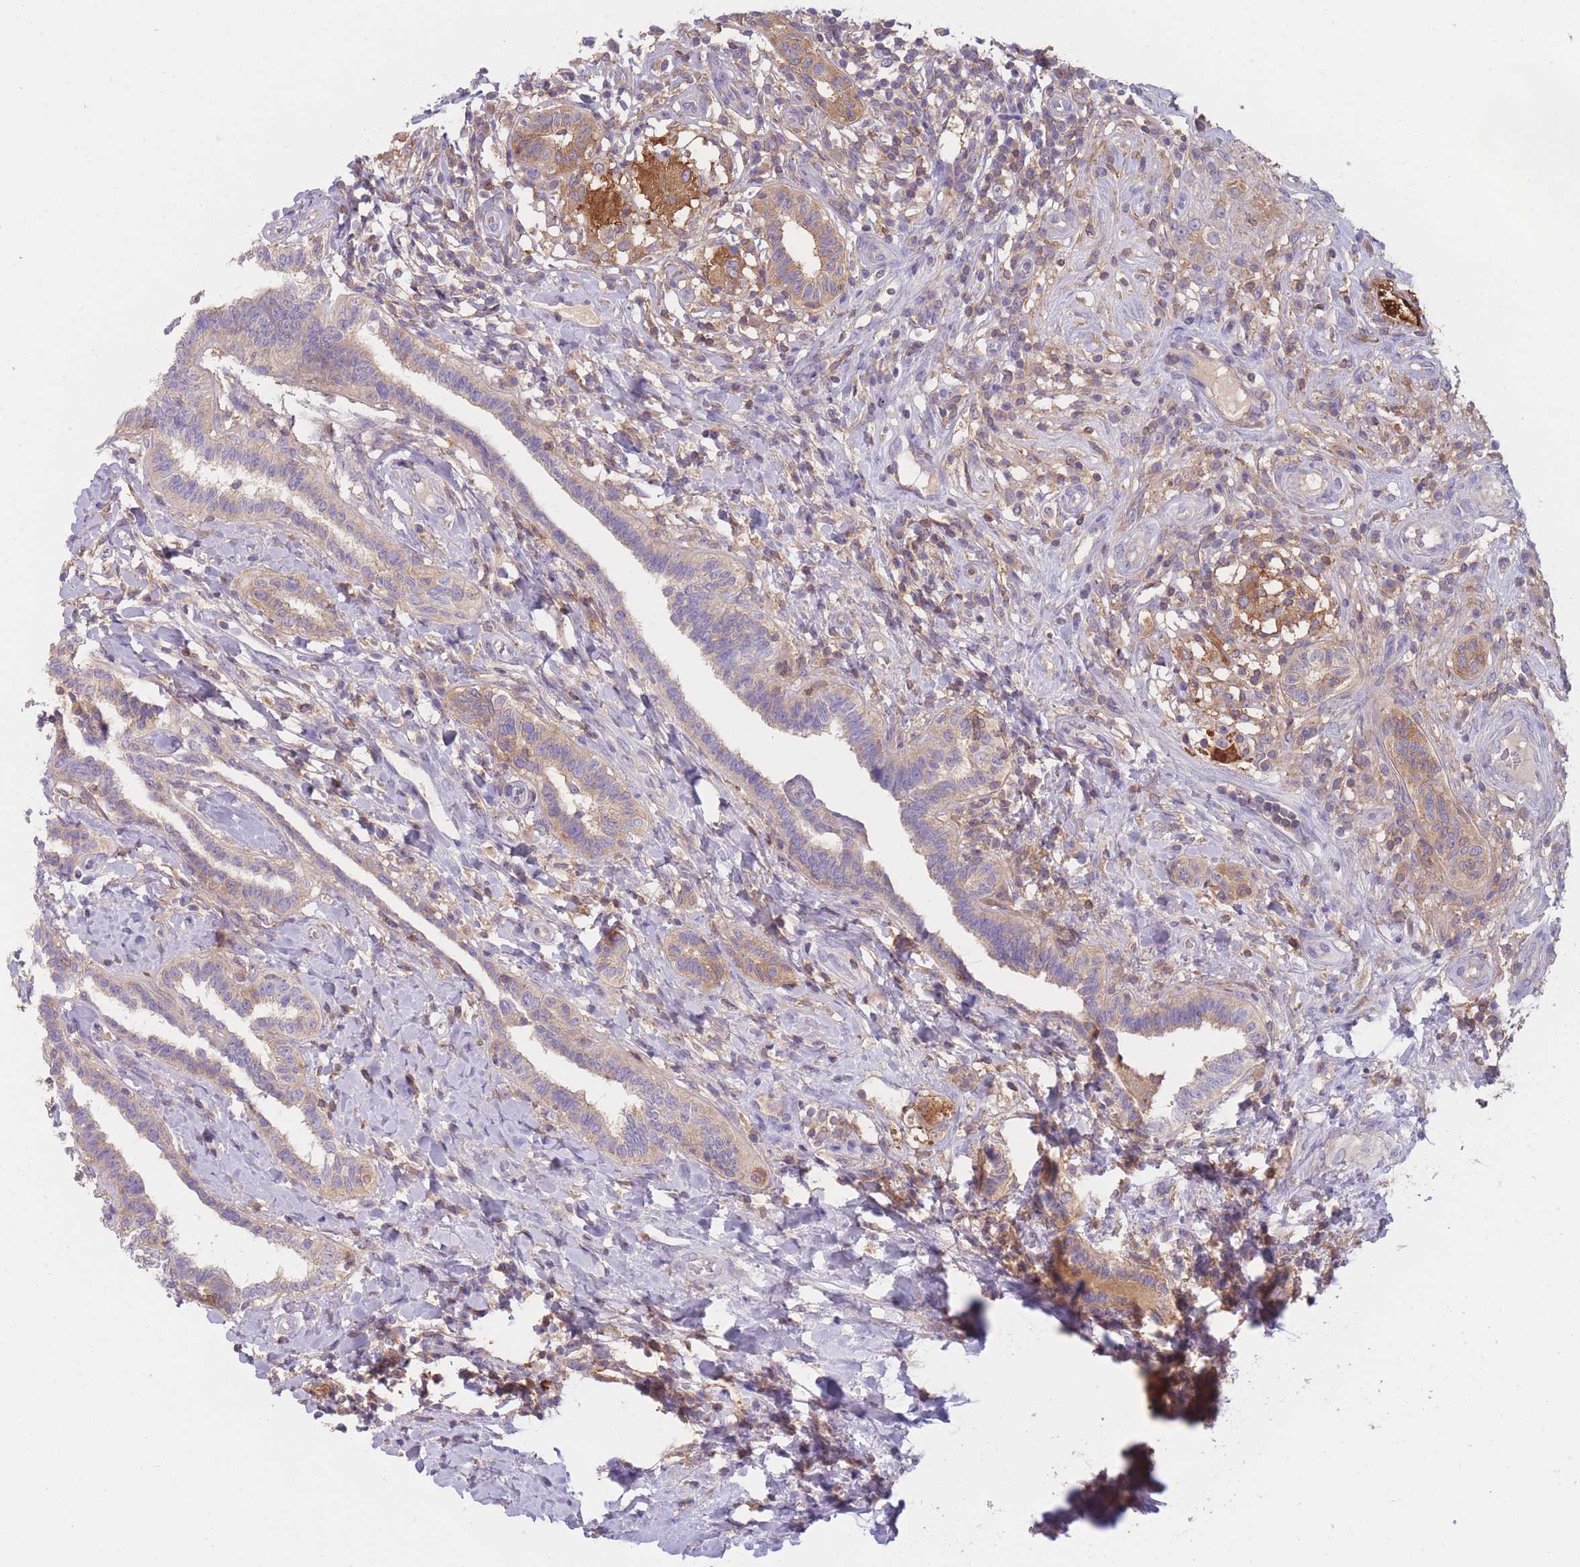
{"staining": {"intensity": "weak", "quantity": ">75%", "location": "cytoplasmic/membranous"}, "tissue": "testis cancer", "cell_type": "Tumor cells", "image_type": "cancer", "snomed": [{"axis": "morphology", "description": "Seminoma, NOS"}, {"axis": "topography", "description": "Testis"}], "caption": "IHC (DAB) staining of human testis cancer reveals weak cytoplasmic/membranous protein staining in about >75% of tumor cells.", "gene": "ST3GAL4", "patient": {"sex": "male", "age": 49}}